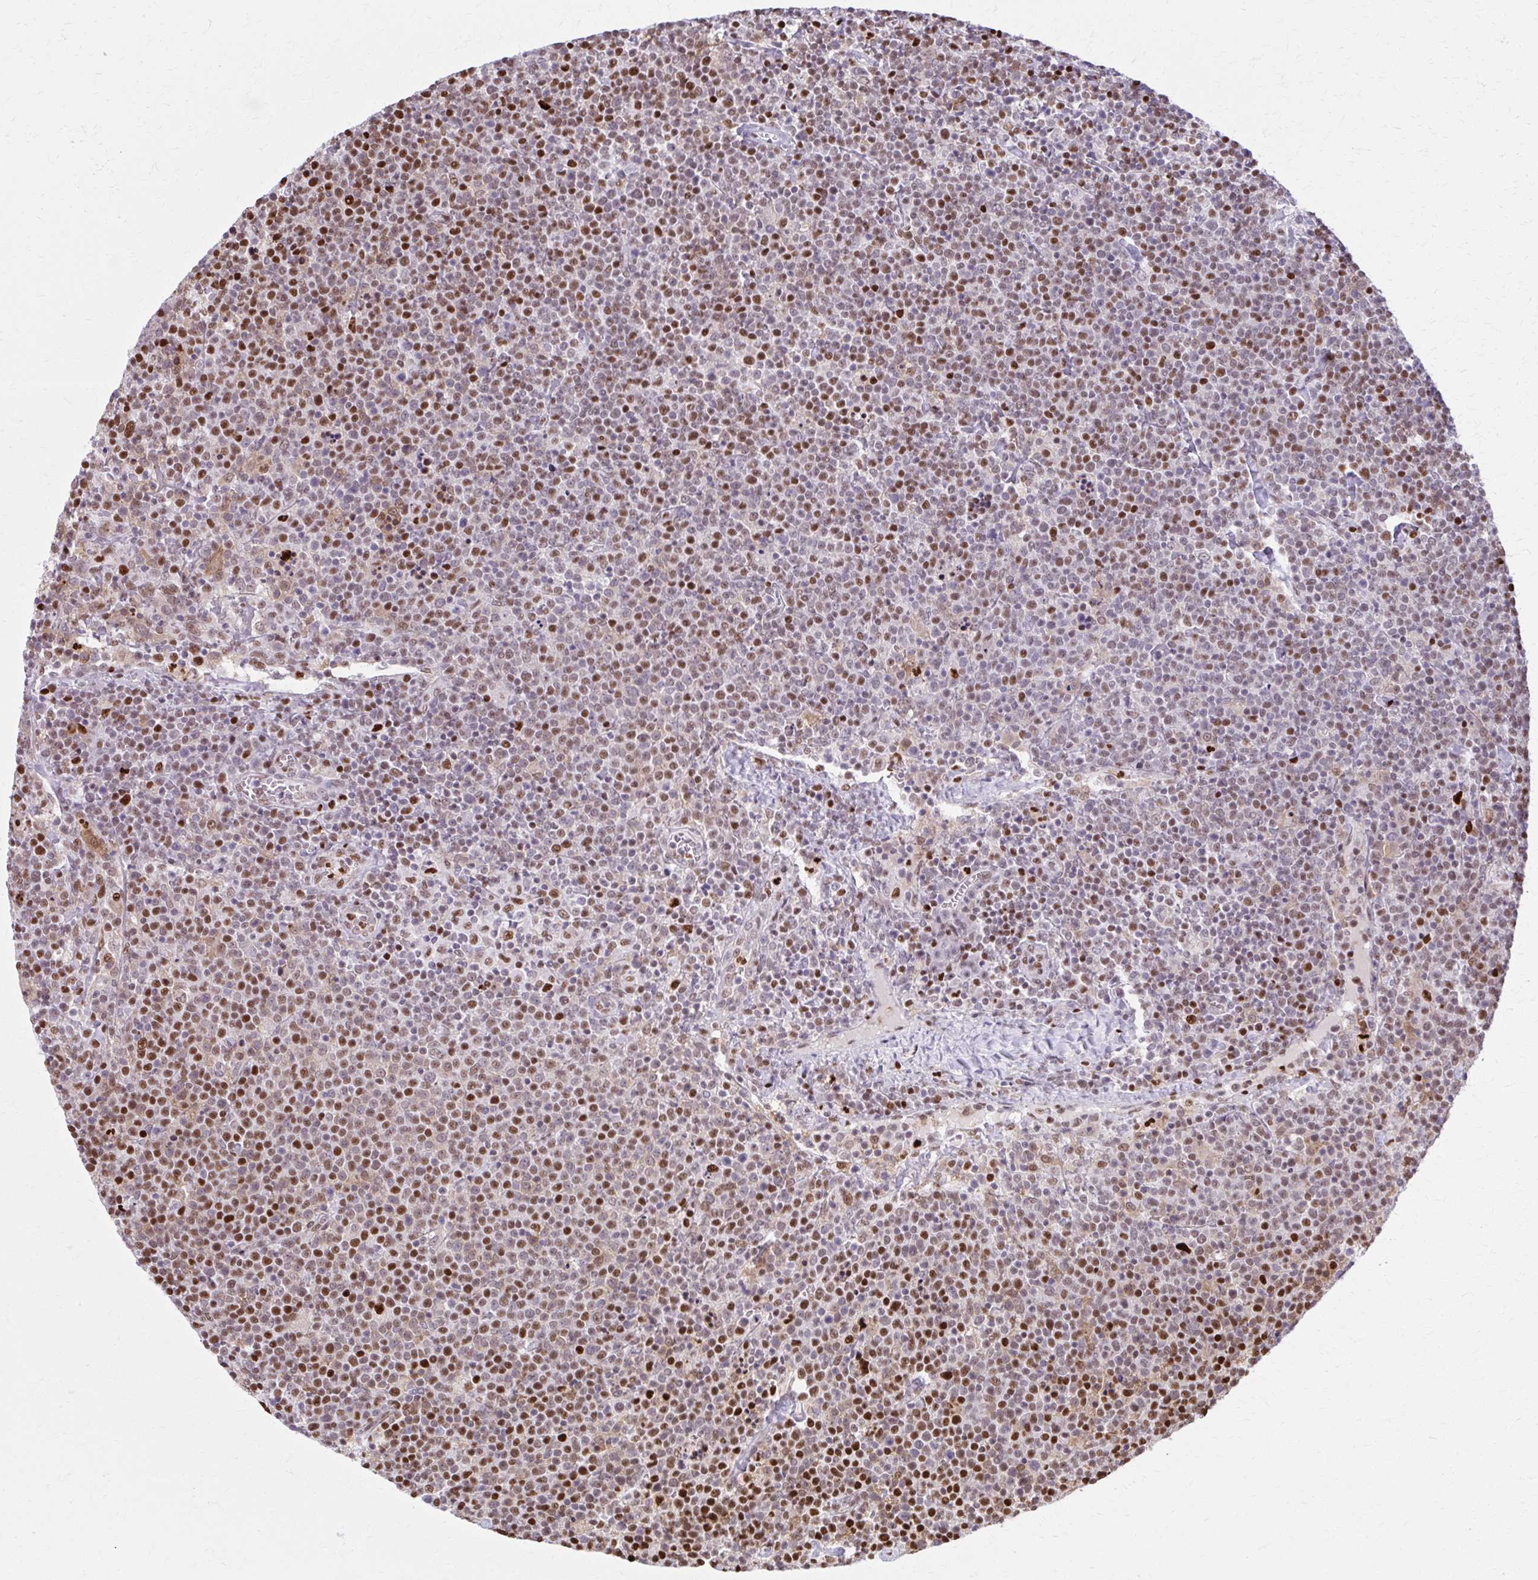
{"staining": {"intensity": "strong", "quantity": "25%-75%", "location": "nuclear"}, "tissue": "lymphoma", "cell_type": "Tumor cells", "image_type": "cancer", "snomed": [{"axis": "morphology", "description": "Malignant lymphoma, non-Hodgkin's type, High grade"}, {"axis": "topography", "description": "Lymph node"}], "caption": "Human high-grade malignant lymphoma, non-Hodgkin's type stained with a brown dye reveals strong nuclear positive positivity in approximately 25%-75% of tumor cells.", "gene": "ZNF559", "patient": {"sex": "male", "age": 61}}